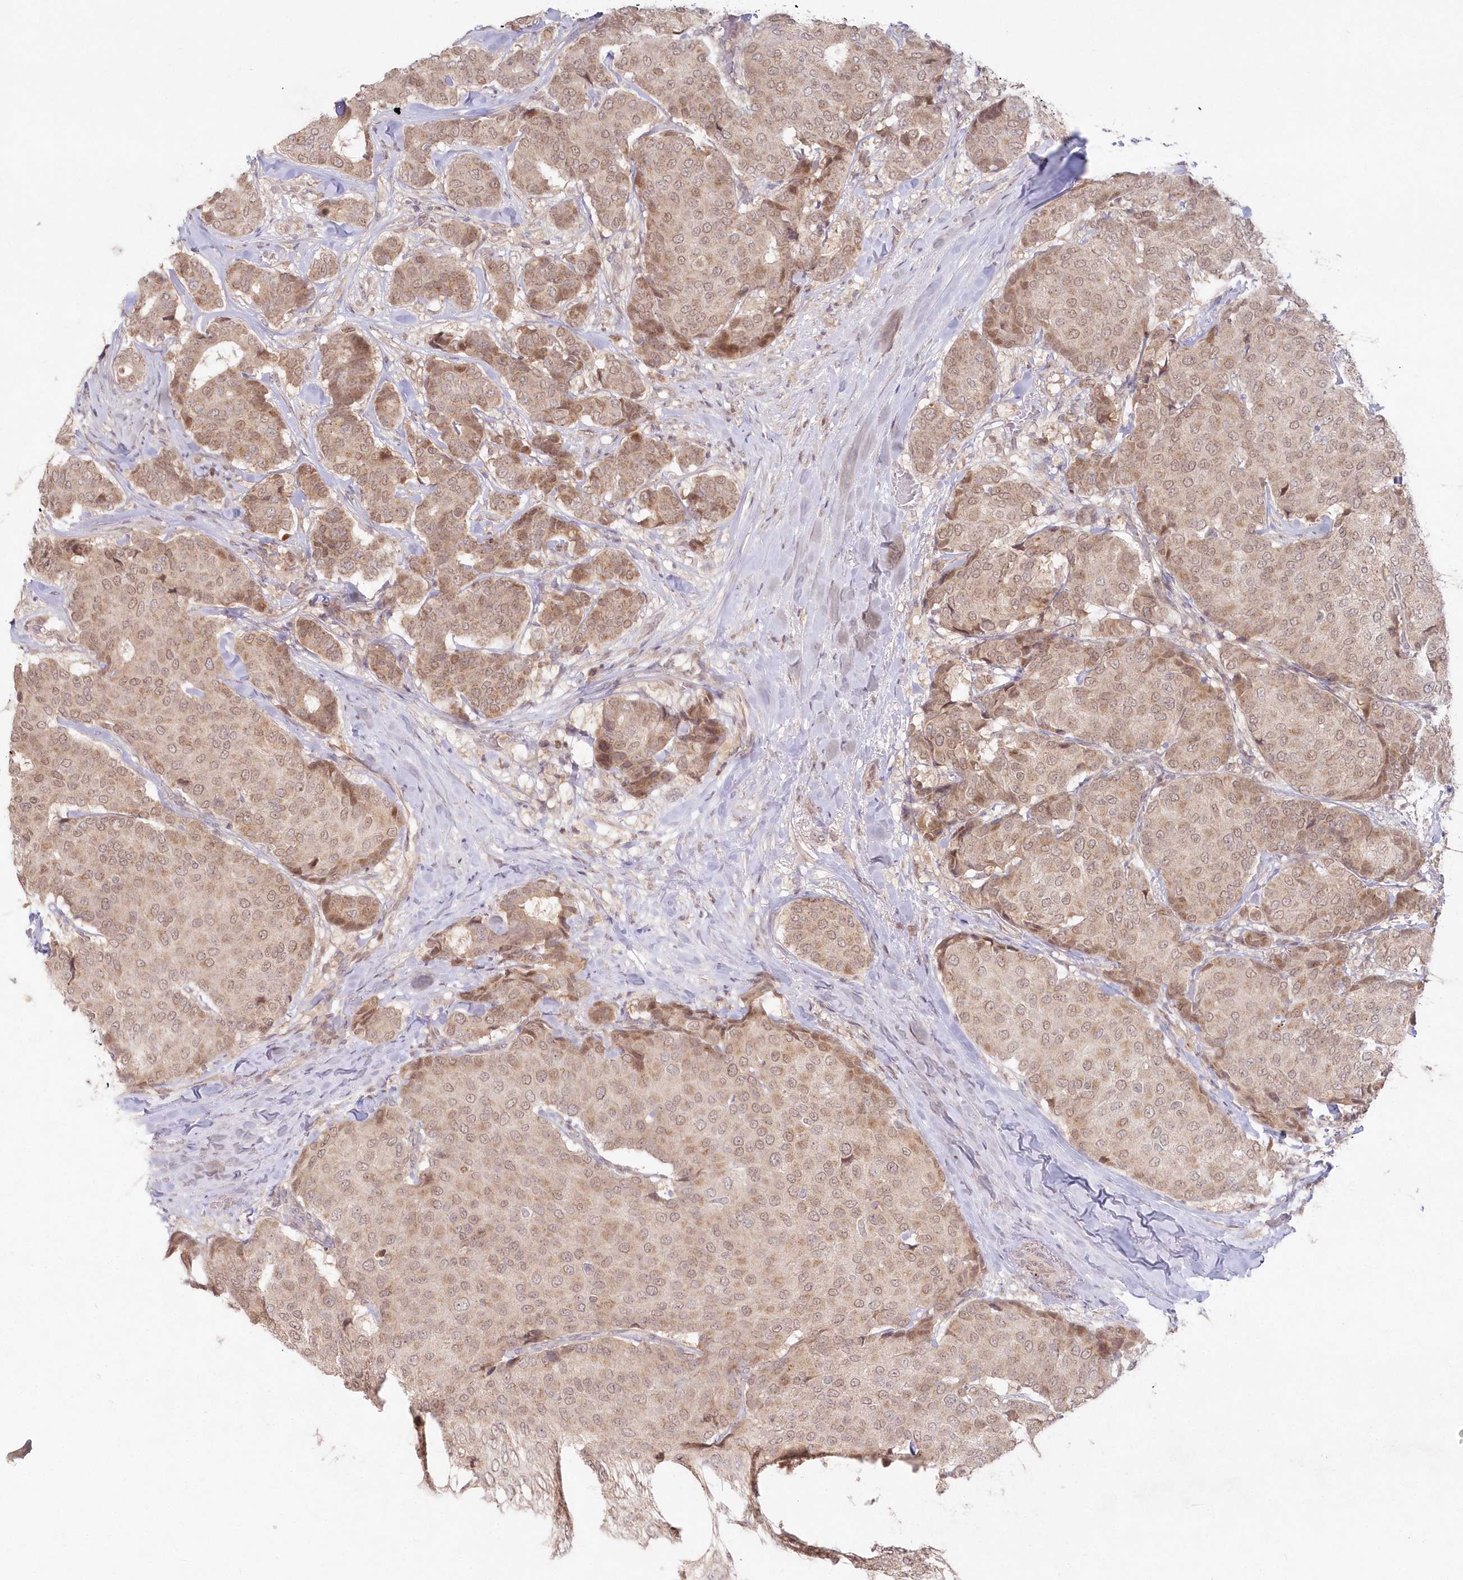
{"staining": {"intensity": "weak", "quantity": ">75%", "location": "cytoplasmic/membranous,nuclear"}, "tissue": "breast cancer", "cell_type": "Tumor cells", "image_type": "cancer", "snomed": [{"axis": "morphology", "description": "Duct carcinoma"}, {"axis": "topography", "description": "Breast"}], "caption": "A brown stain labels weak cytoplasmic/membranous and nuclear positivity of a protein in breast cancer (invasive ductal carcinoma) tumor cells.", "gene": "ASCC1", "patient": {"sex": "female", "age": 75}}